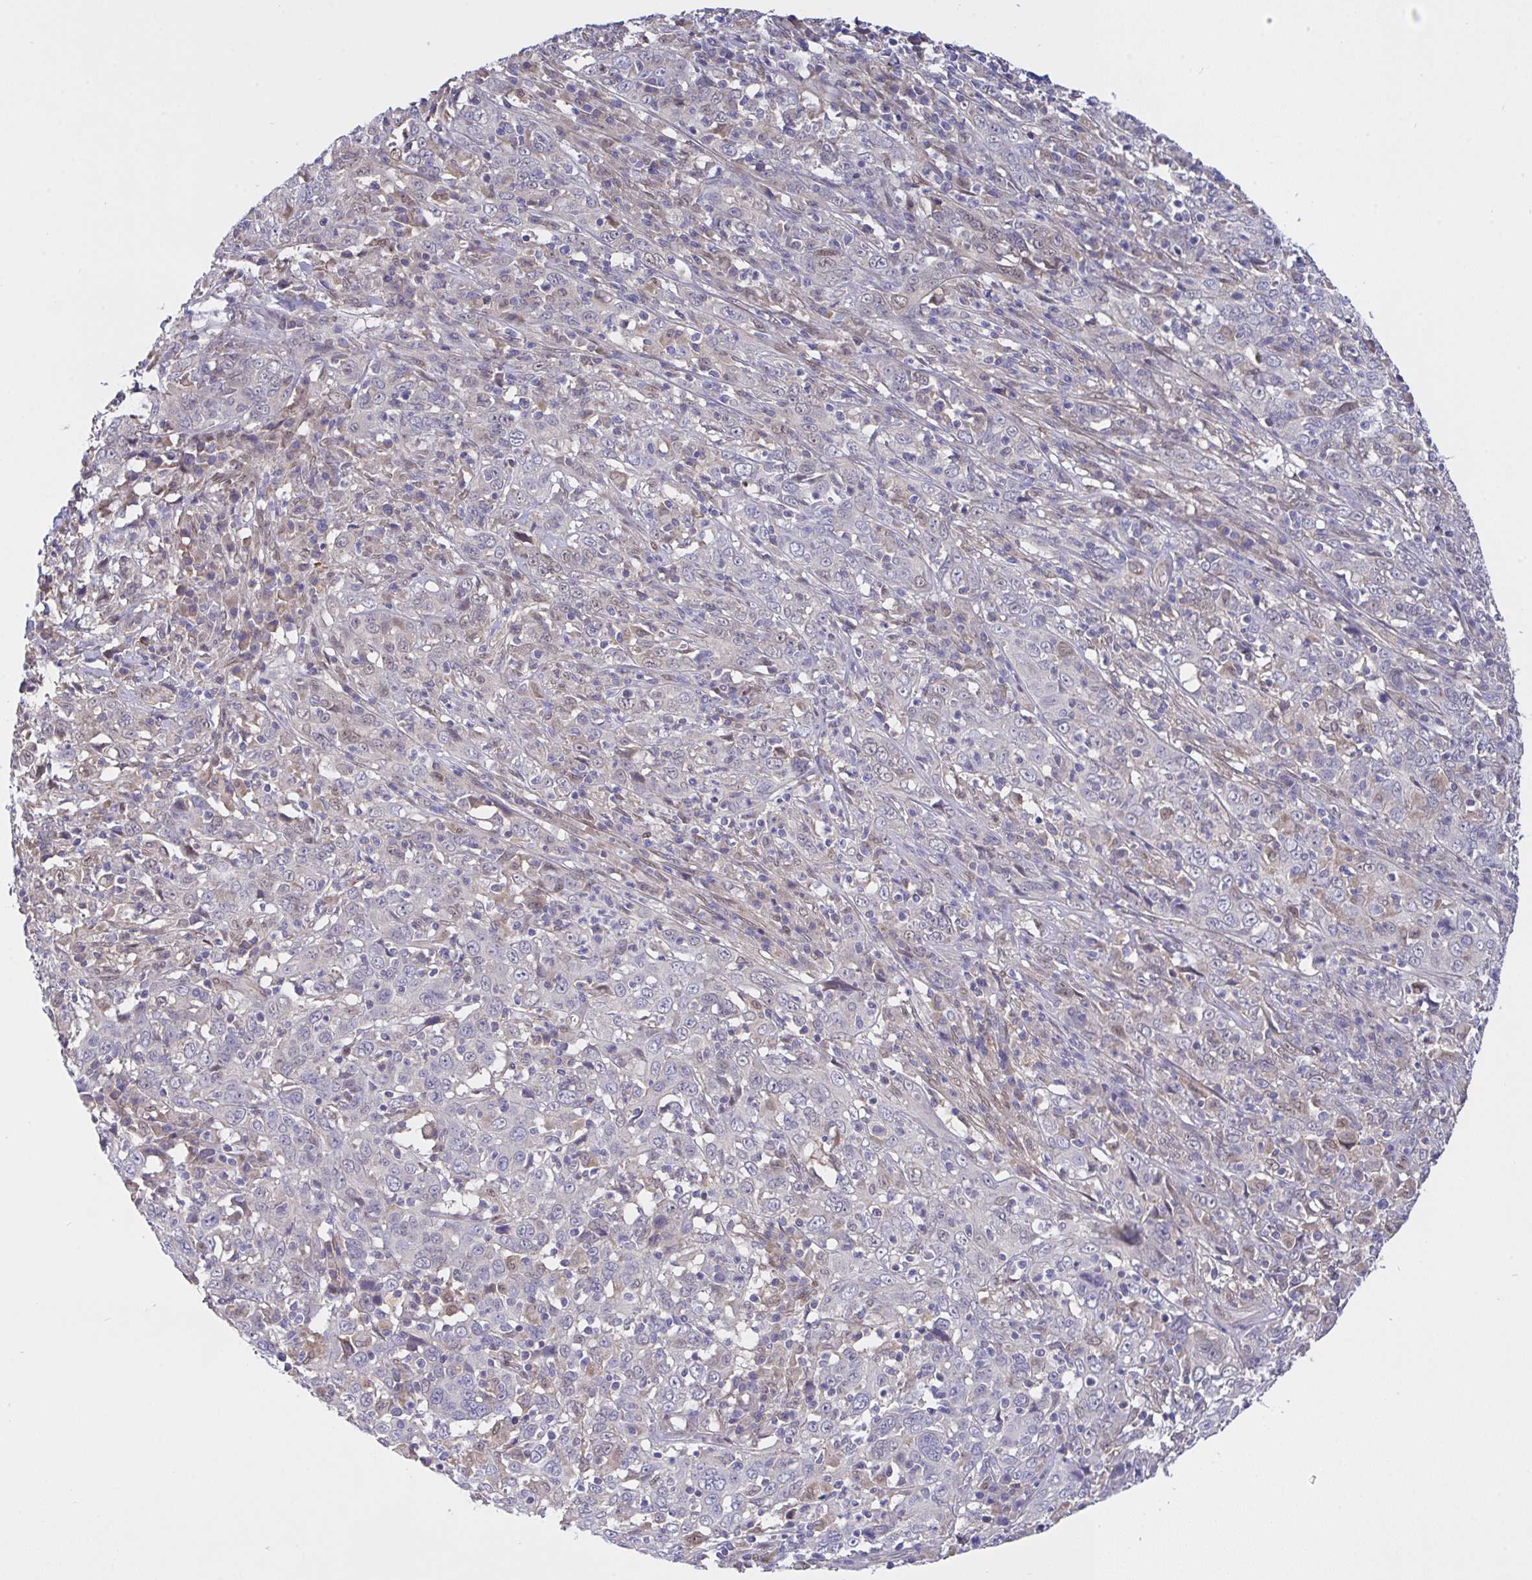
{"staining": {"intensity": "negative", "quantity": "none", "location": "none"}, "tissue": "cervical cancer", "cell_type": "Tumor cells", "image_type": "cancer", "snomed": [{"axis": "morphology", "description": "Squamous cell carcinoma, NOS"}, {"axis": "topography", "description": "Cervix"}], "caption": "Tumor cells show no significant staining in cervical squamous cell carcinoma.", "gene": "L3HYPDH", "patient": {"sex": "female", "age": 46}}